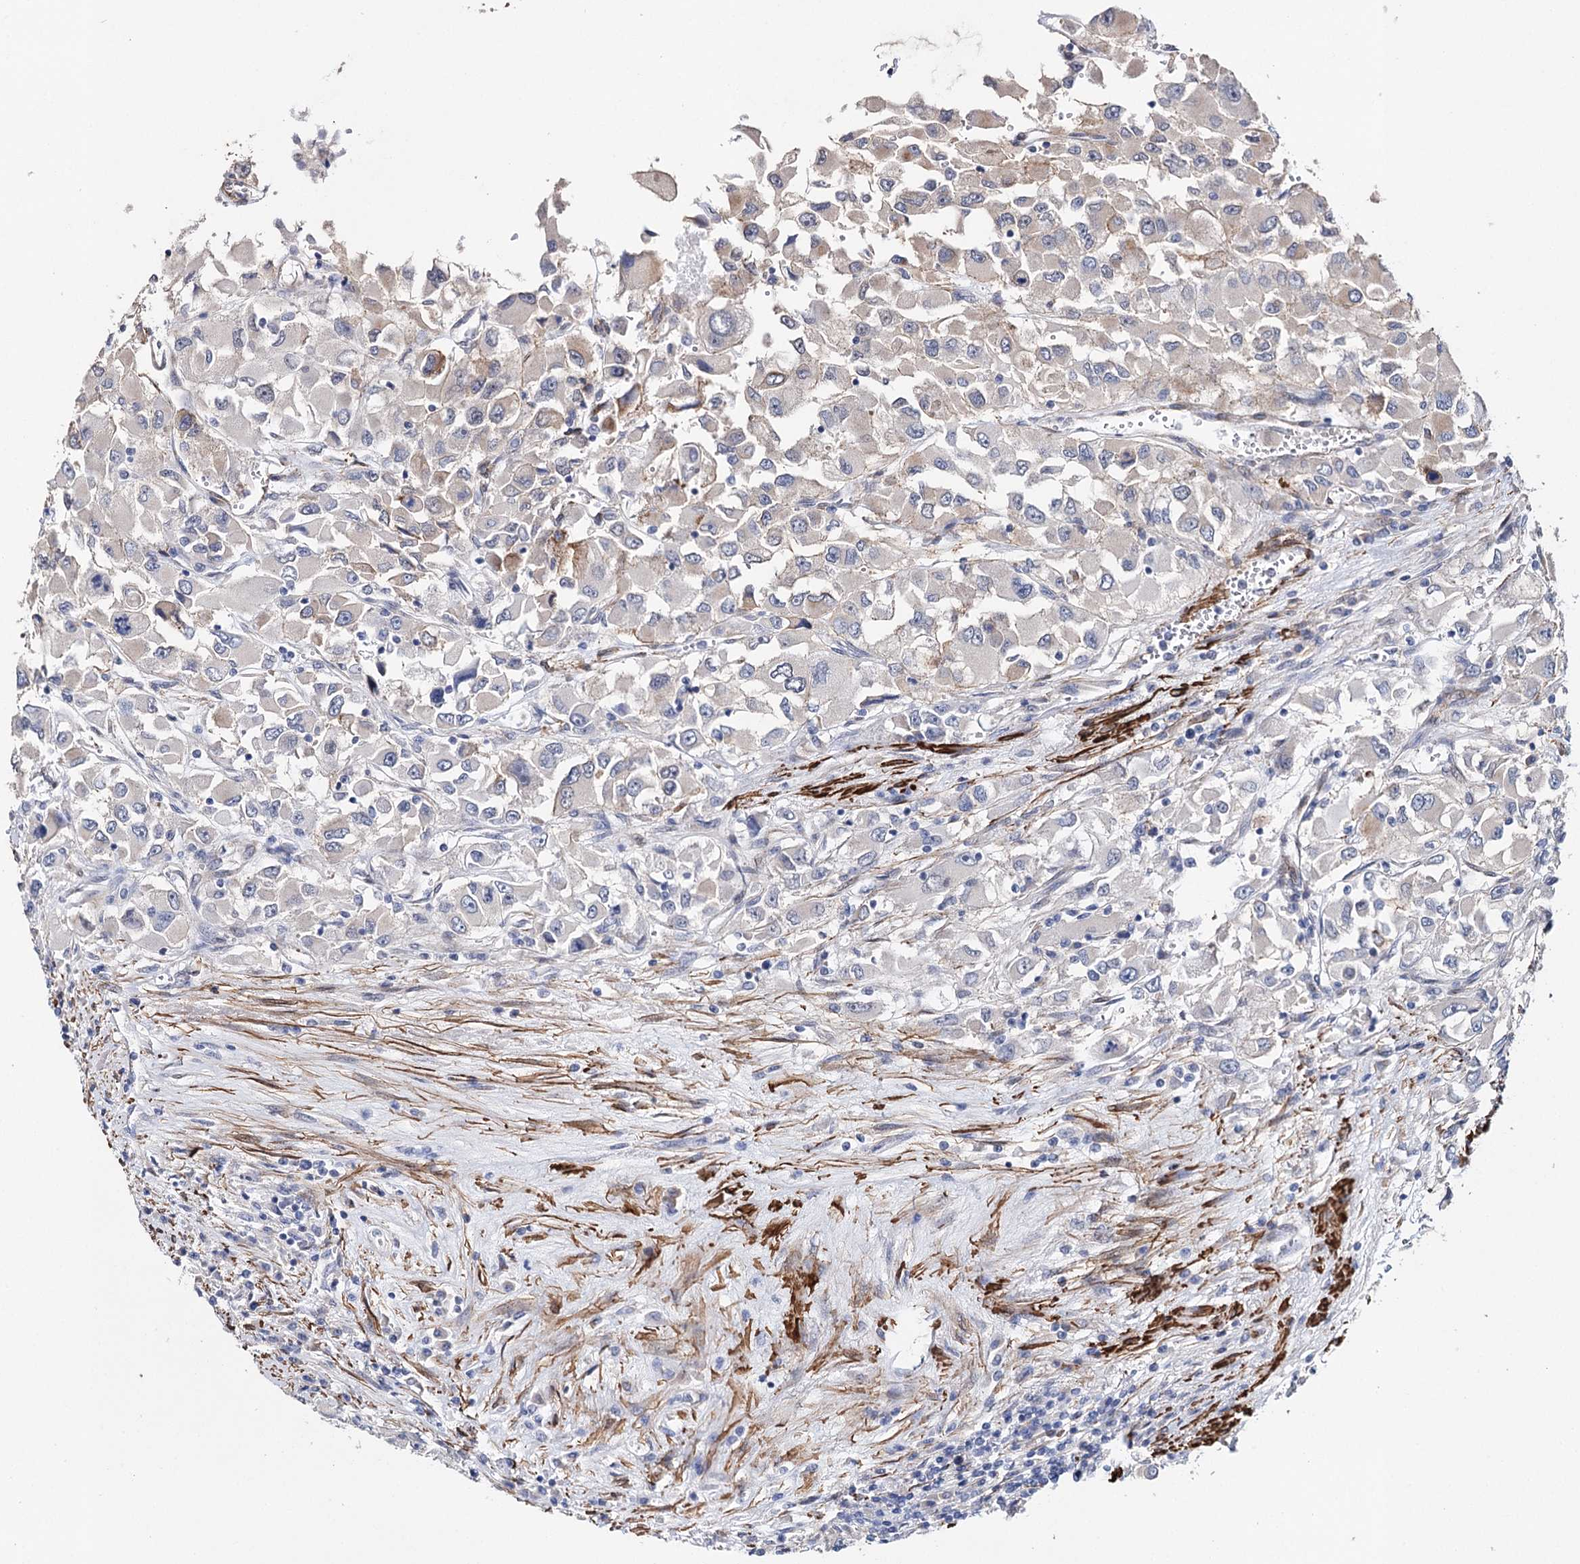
{"staining": {"intensity": "negative", "quantity": "none", "location": "none"}, "tissue": "renal cancer", "cell_type": "Tumor cells", "image_type": "cancer", "snomed": [{"axis": "morphology", "description": "Adenocarcinoma, NOS"}, {"axis": "topography", "description": "Kidney"}], "caption": "Renal cancer (adenocarcinoma) was stained to show a protein in brown. There is no significant staining in tumor cells.", "gene": "CFAP46", "patient": {"sex": "female", "age": 52}}